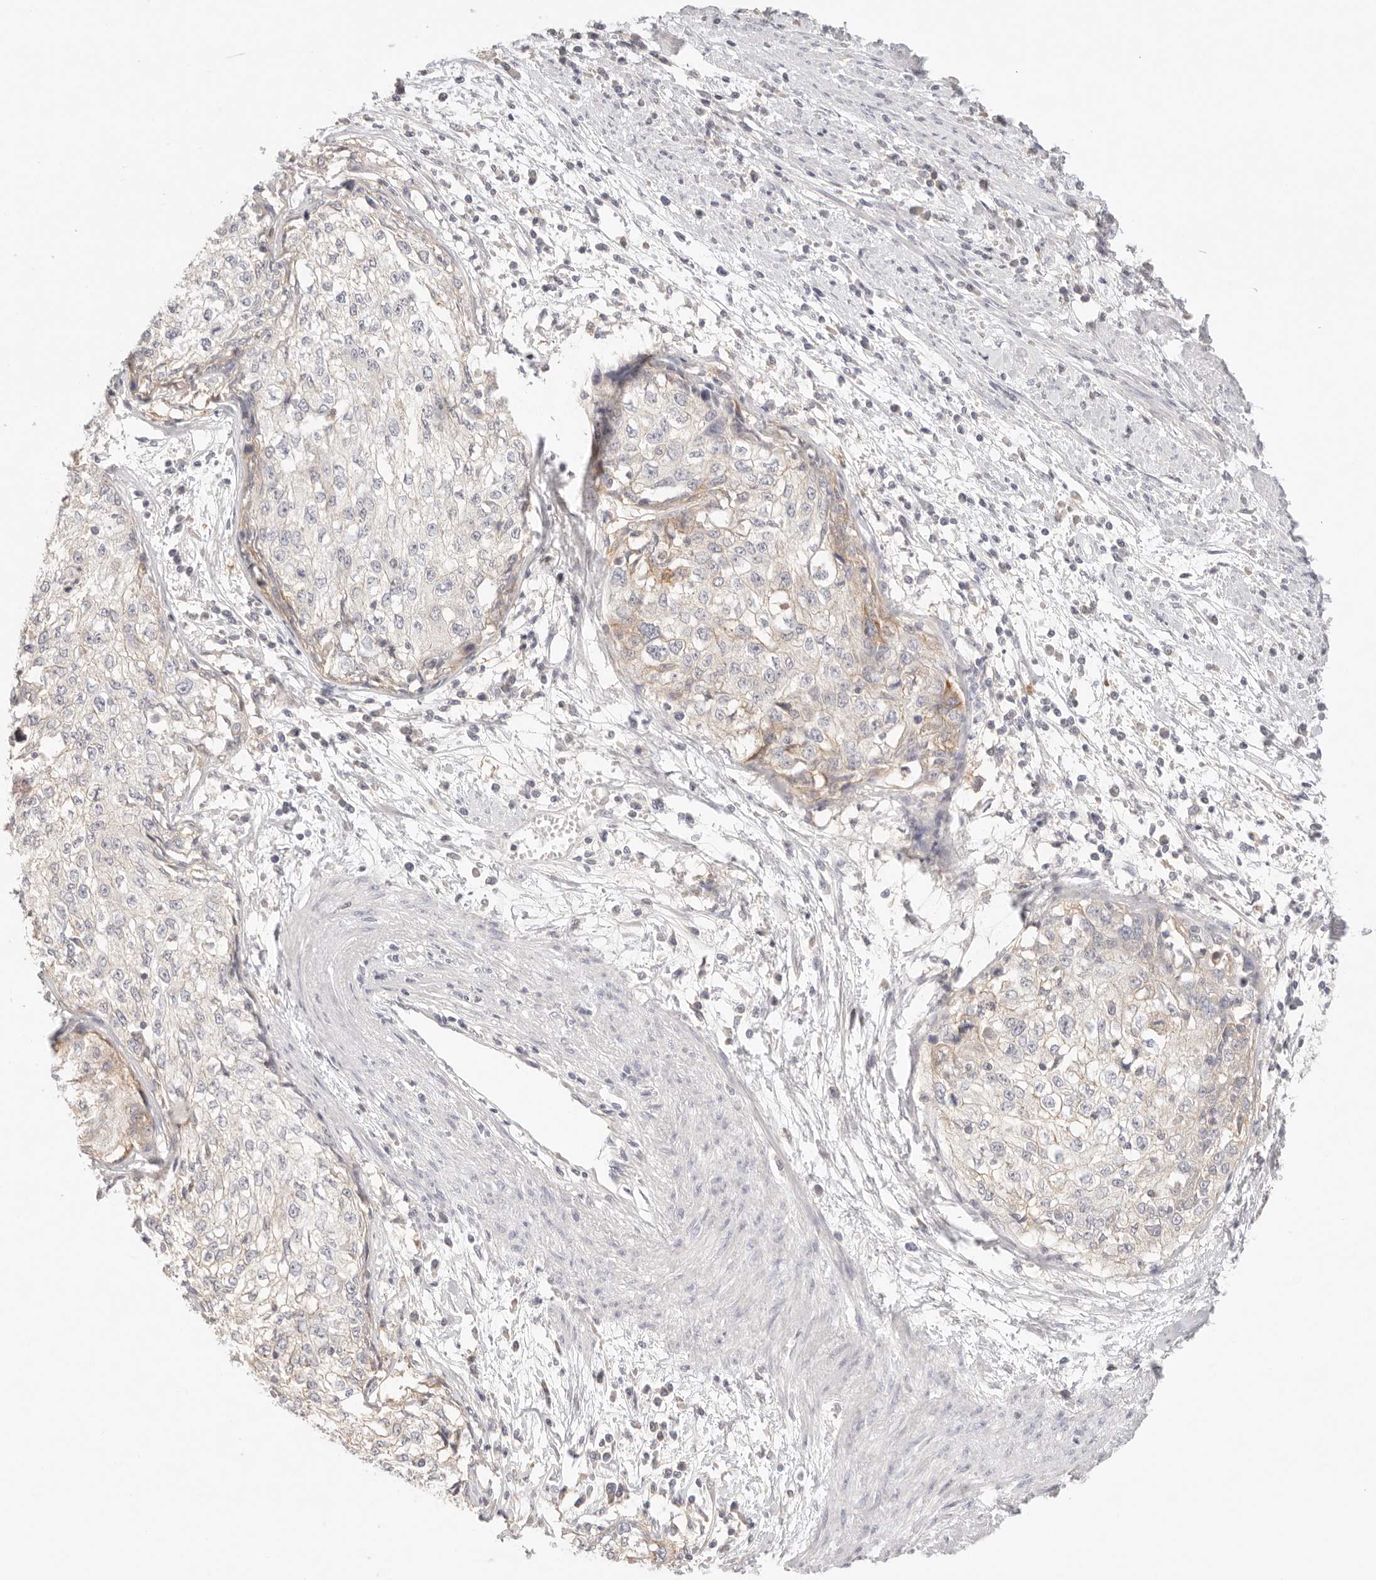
{"staining": {"intensity": "weak", "quantity": "<25%", "location": "cytoplasmic/membranous"}, "tissue": "cervical cancer", "cell_type": "Tumor cells", "image_type": "cancer", "snomed": [{"axis": "morphology", "description": "Squamous cell carcinoma, NOS"}, {"axis": "topography", "description": "Cervix"}], "caption": "DAB immunohistochemical staining of human cervical squamous cell carcinoma displays no significant positivity in tumor cells.", "gene": "CEP120", "patient": {"sex": "female", "age": 57}}